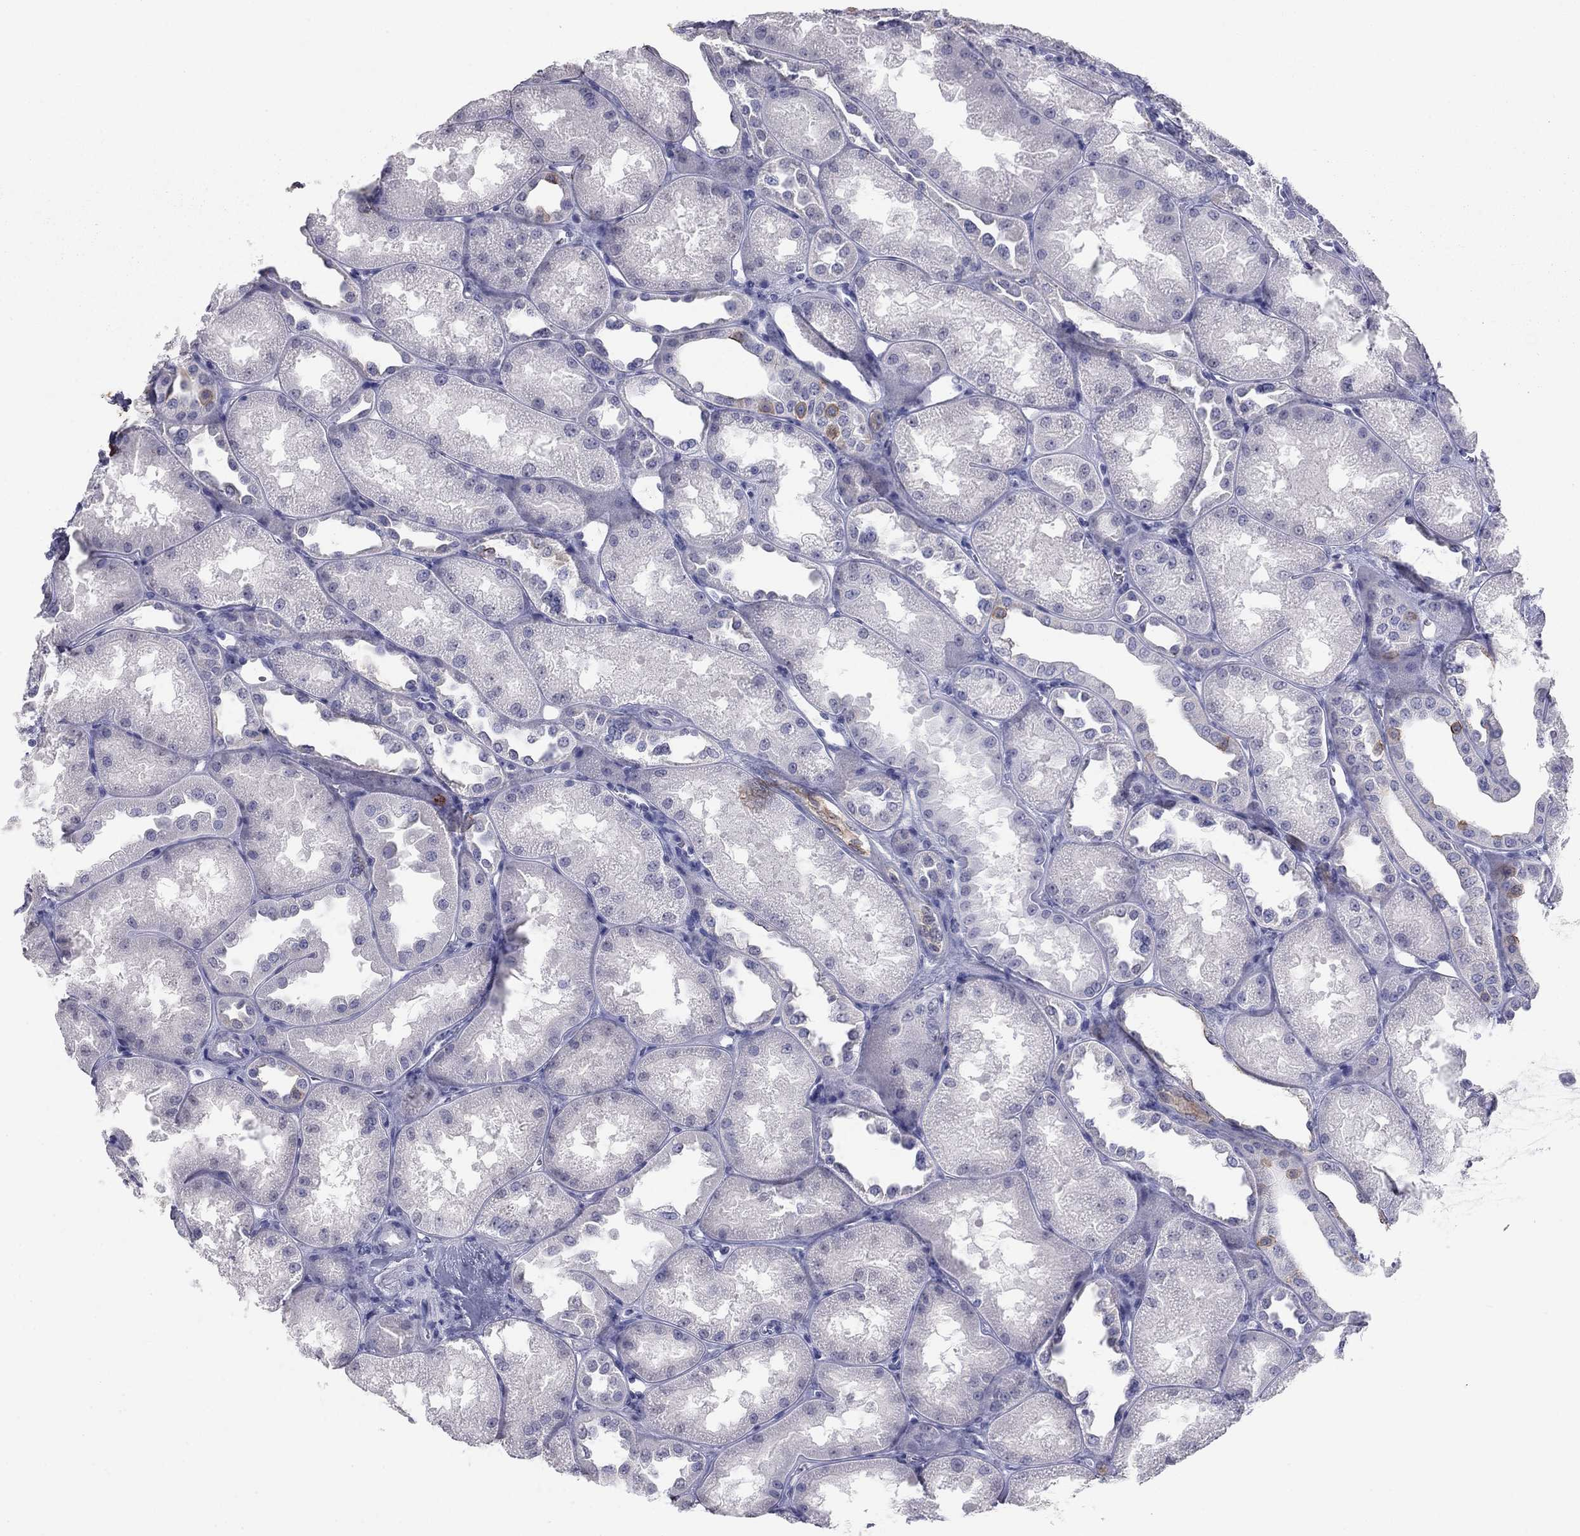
{"staining": {"intensity": "negative", "quantity": "none", "location": "none"}, "tissue": "kidney", "cell_type": "Cells in glomeruli", "image_type": "normal", "snomed": [{"axis": "morphology", "description": "Normal tissue, NOS"}, {"axis": "topography", "description": "Kidney"}], "caption": "A photomicrograph of kidney stained for a protein exhibits no brown staining in cells in glomeruli.", "gene": "KRT75", "patient": {"sex": "male", "age": 61}}